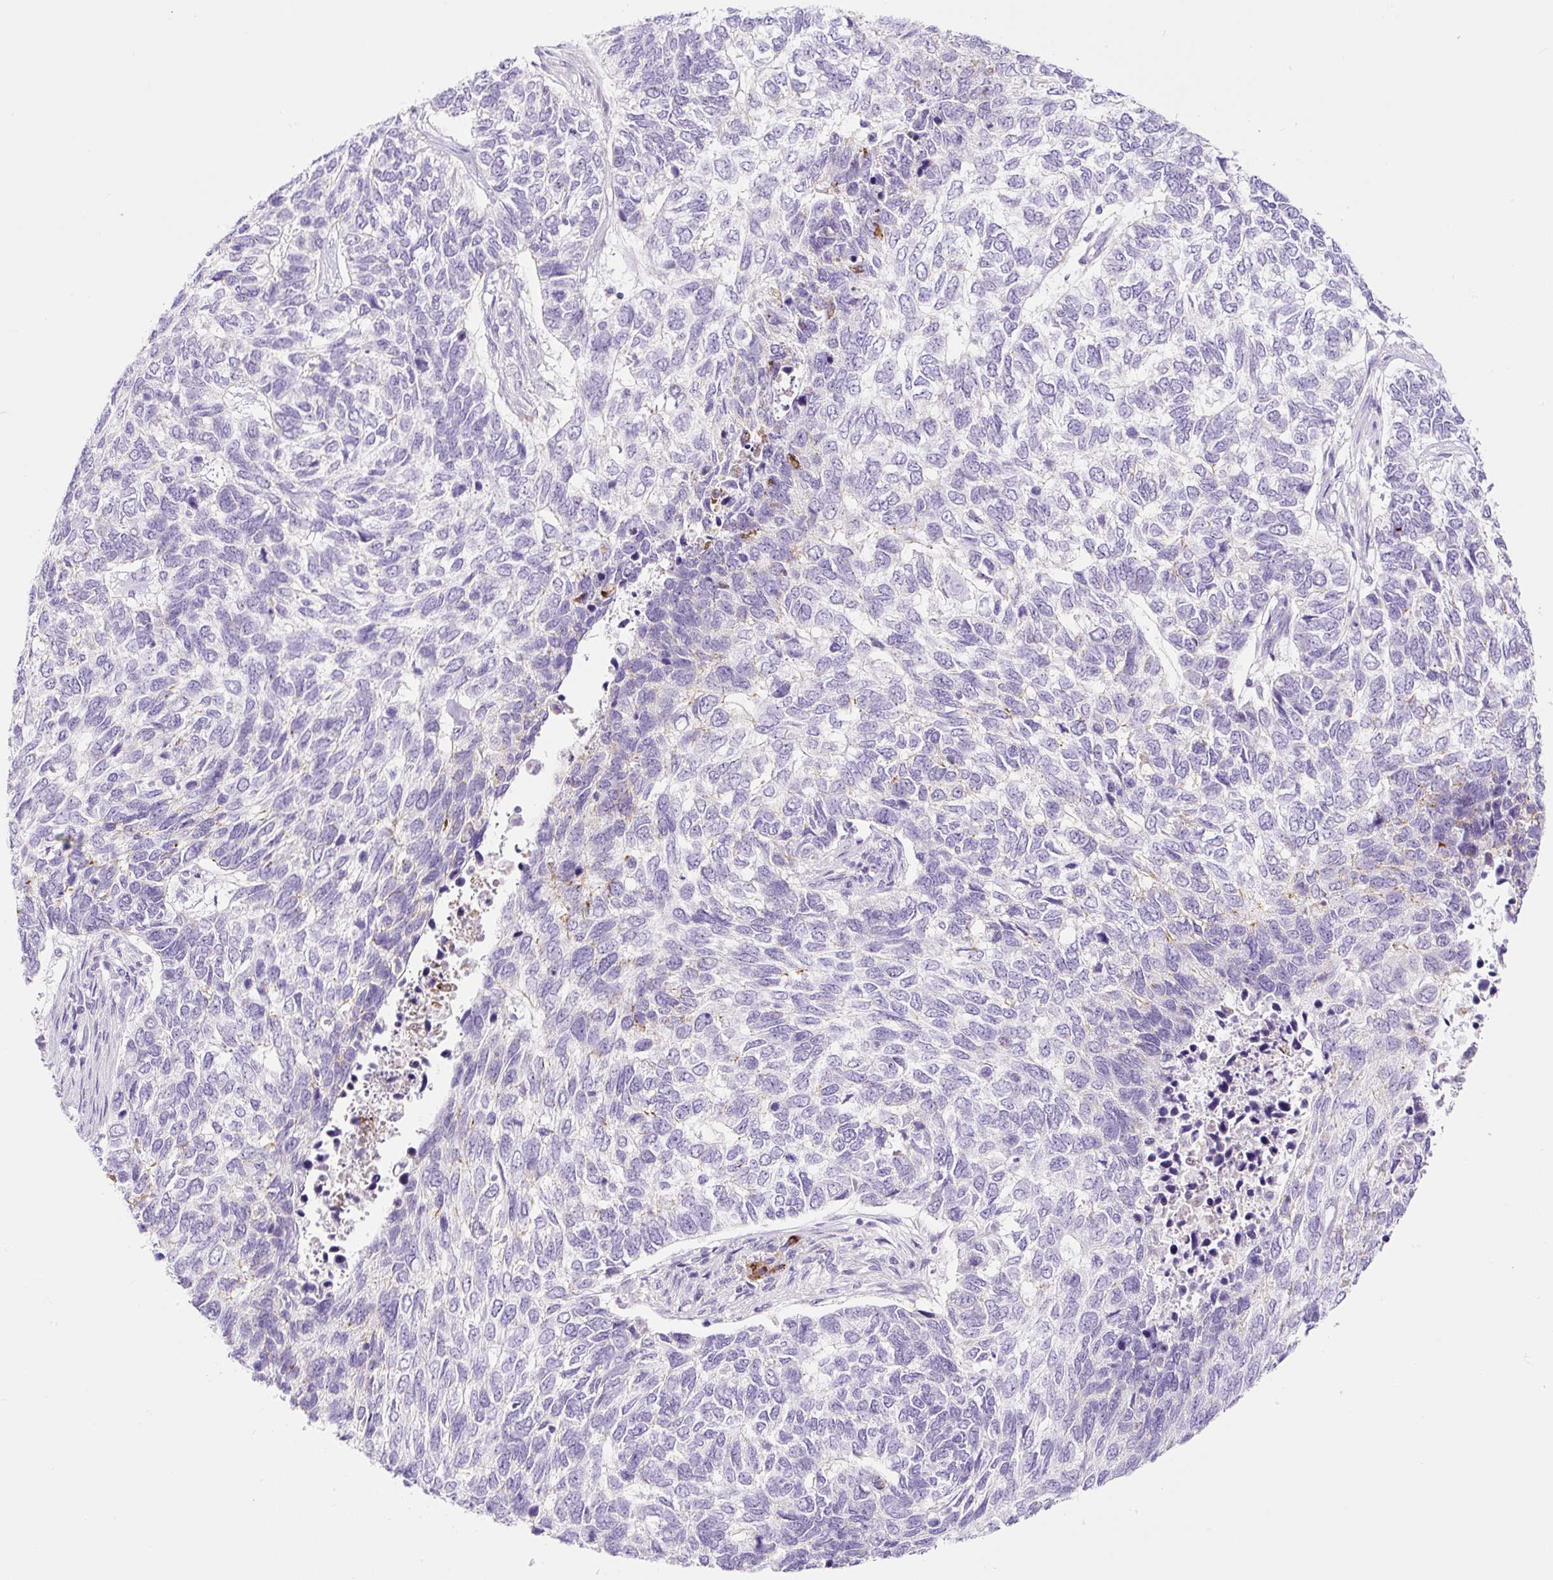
{"staining": {"intensity": "negative", "quantity": "none", "location": "none"}, "tissue": "skin cancer", "cell_type": "Tumor cells", "image_type": "cancer", "snomed": [{"axis": "morphology", "description": "Basal cell carcinoma"}, {"axis": "topography", "description": "Skin"}], "caption": "IHC micrograph of skin cancer stained for a protein (brown), which displays no positivity in tumor cells. (DAB (3,3'-diaminobenzidine) immunohistochemistry with hematoxylin counter stain).", "gene": "RNF212B", "patient": {"sex": "female", "age": 65}}